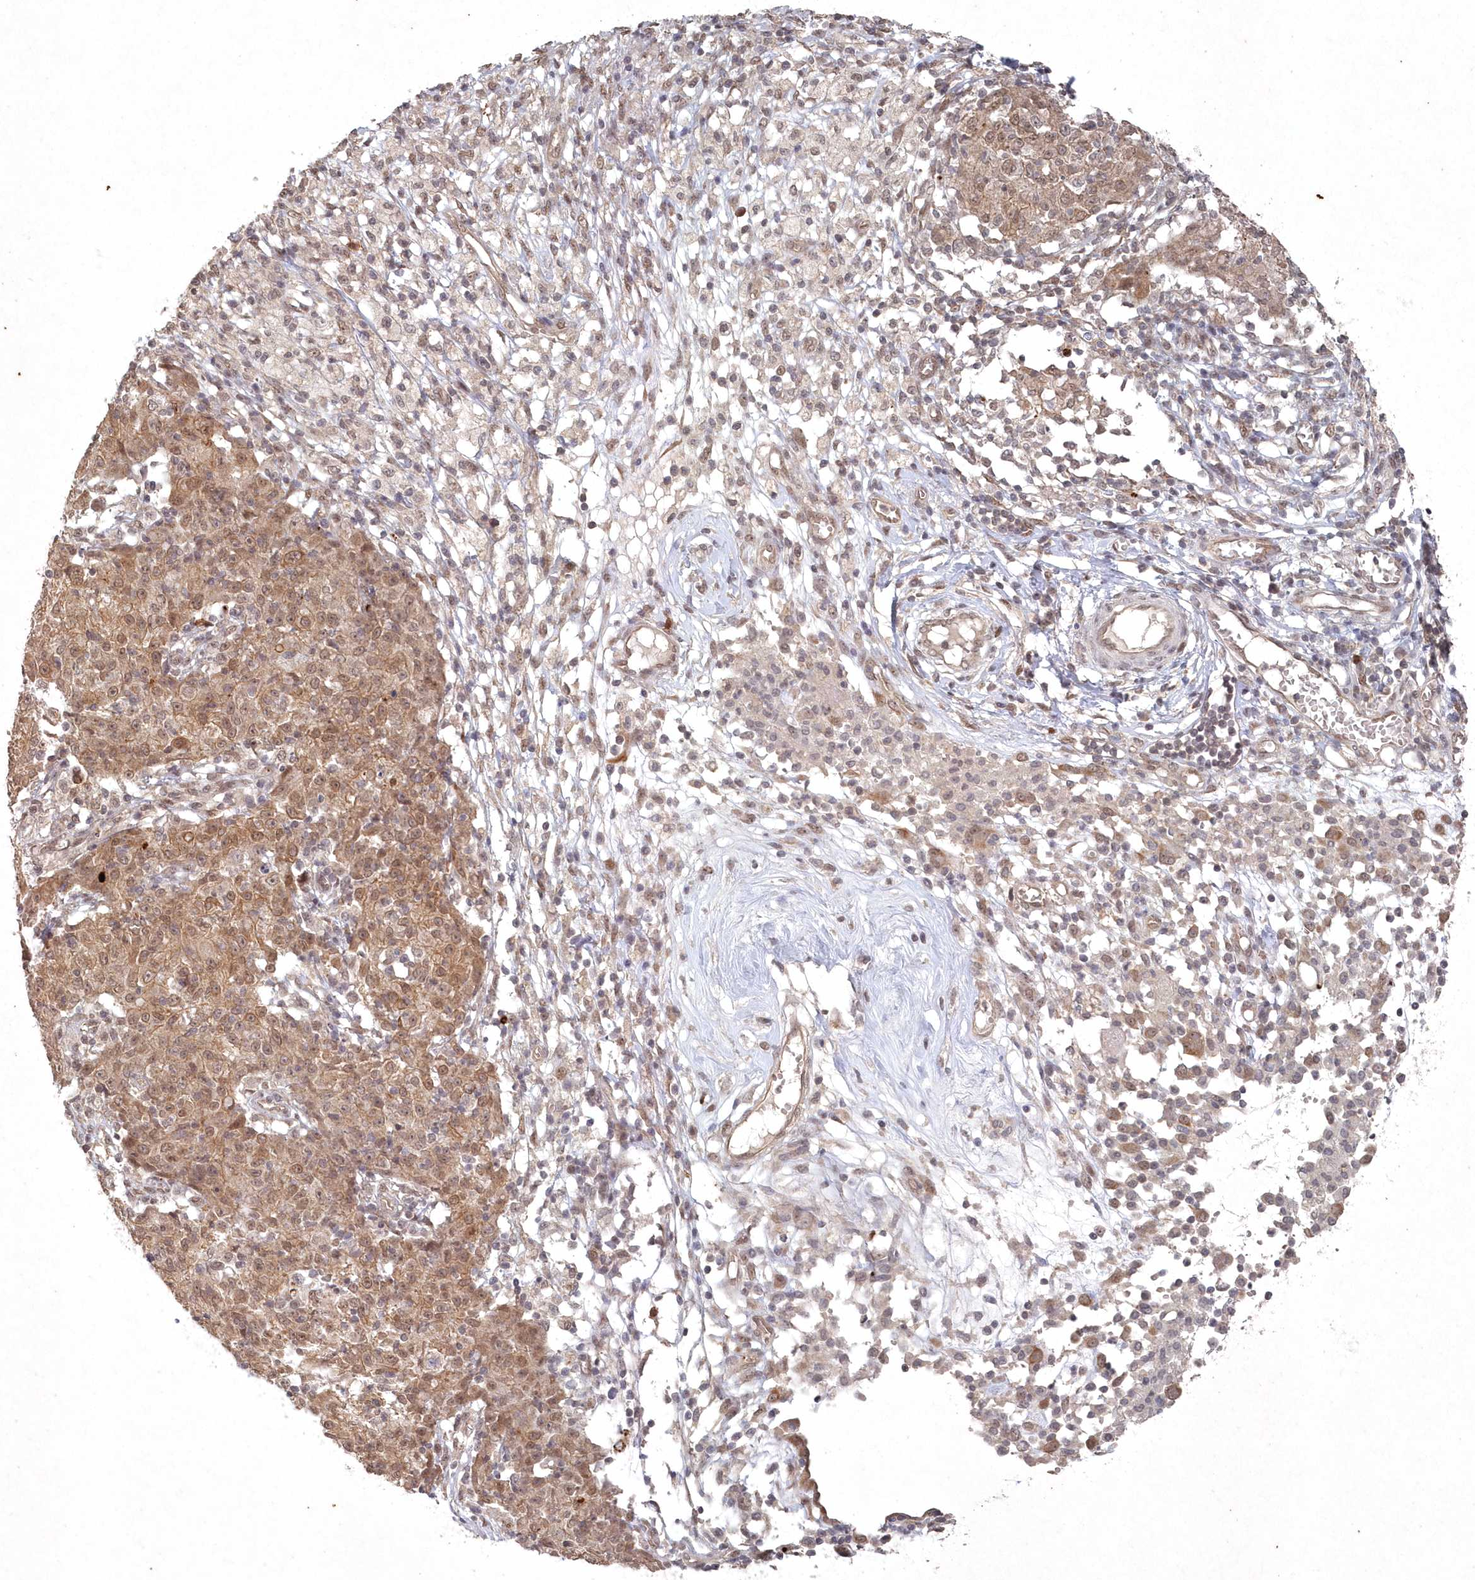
{"staining": {"intensity": "moderate", "quantity": ">75%", "location": "cytoplasmic/membranous"}, "tissue": "ovarian cancer", "cell_type": "Tumor cells", "image_type": "cancer", "snomed": [{"axis": "morphology", "description": "Carcinoma, endometroid"}, {"axis": "topography", "description": "Ovary"}], "caption": "A photomicrograph of endometroid carcinoma (ovarian) stained for a protein demonstrates moderate cytoplasmic/membranous brown staining in tumor cells. The staining was performed using DAB (3,3'-diaminobenzidine) to visualize the protein expression in brown, while the nuclei were stained in blue with hematoxylin (Magnification: 20x).", "gene": "VSIG2", "patient": {"sex": "female", "age": 42}}